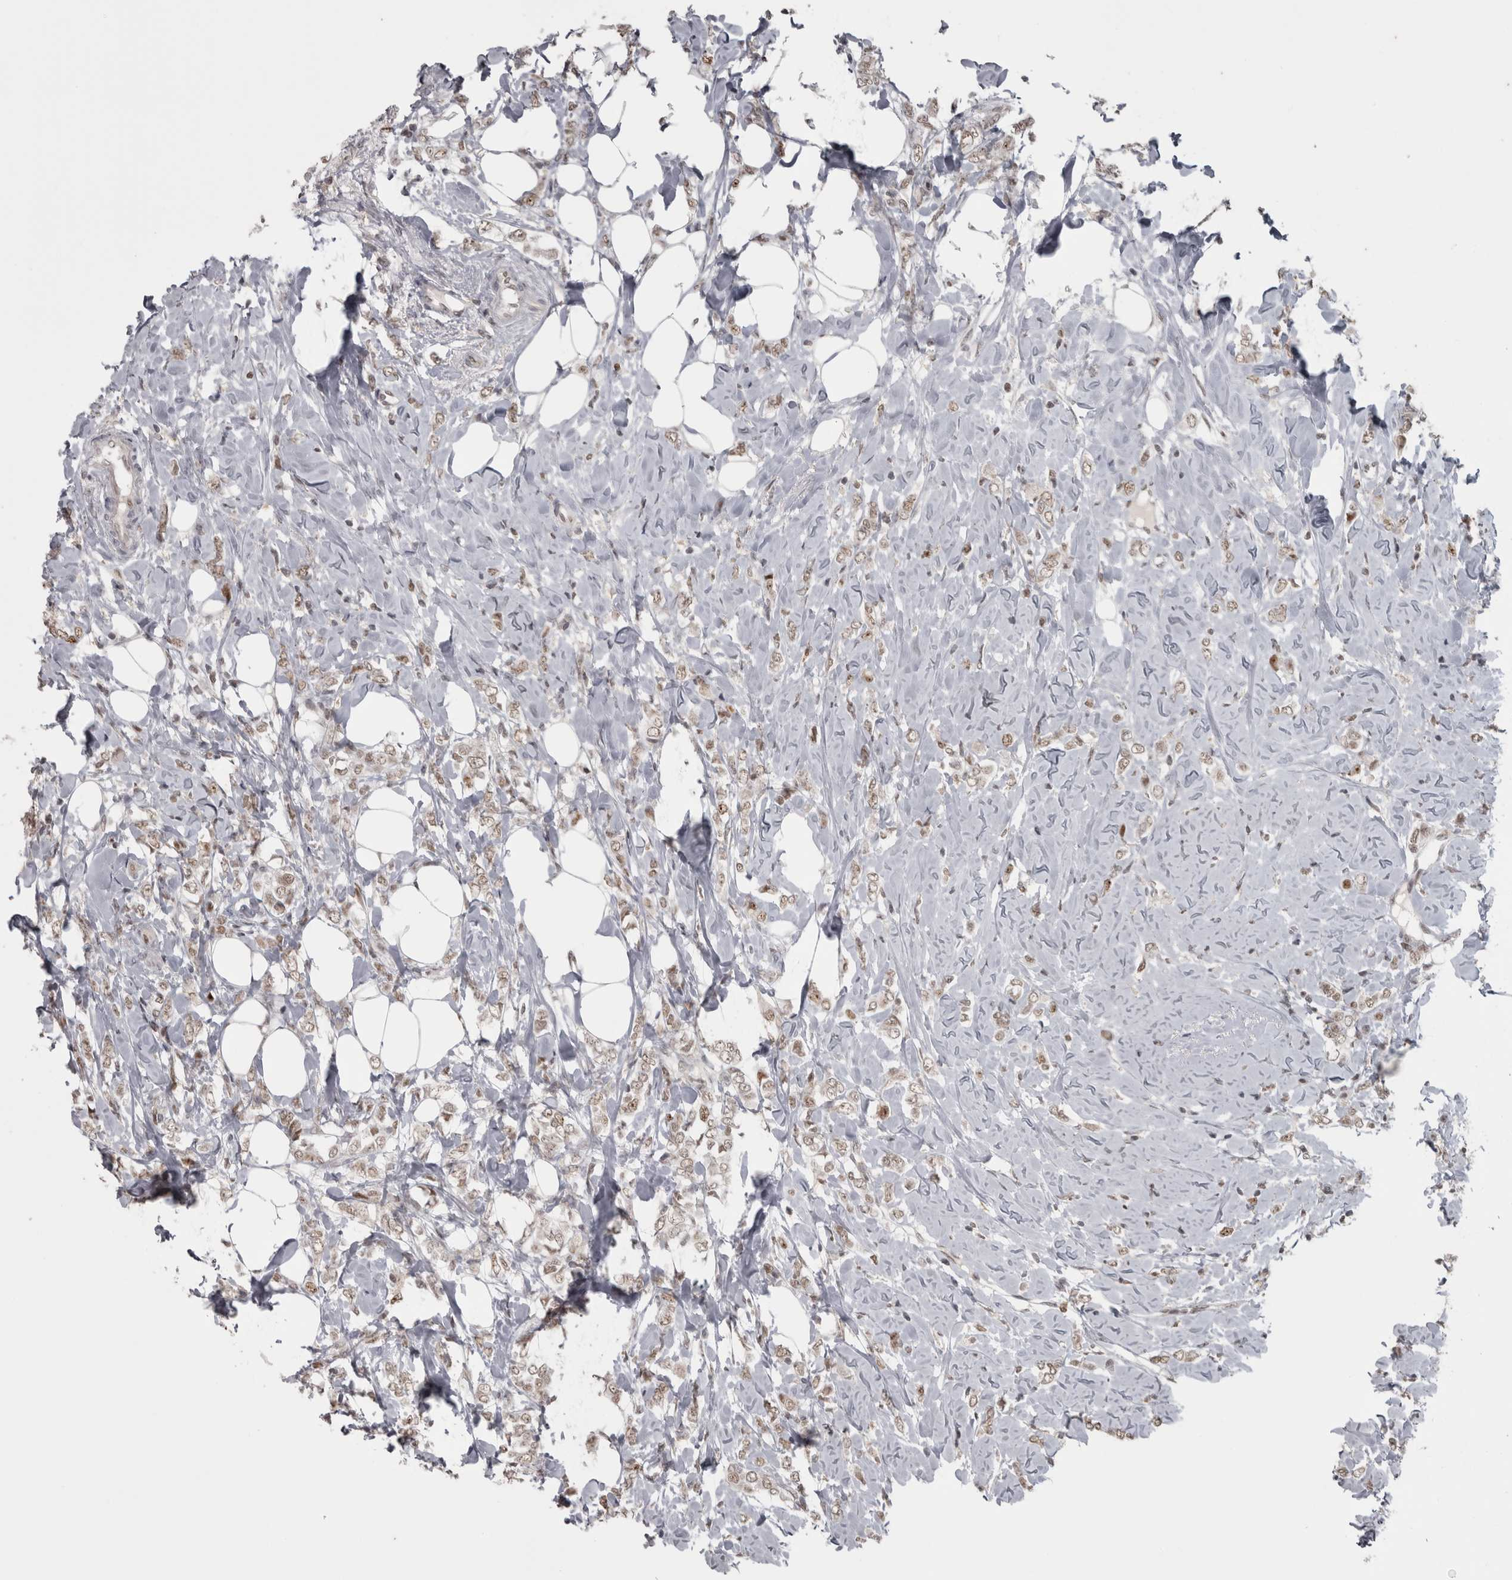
{"staining": {"intensity": "weak", "quantity": ">75%", "location": "nuclear"}, "tissue": "breast cancer", "cell_type": "Tumor cells", "image_type": "cancer", "snomed": [{"axis": "morphology", "description": "Normal tissue, NOS"}, {"axis": "morphology", "description": "Lobular carcinoma"}, {"axis": "topography", "description": "Breast"}], "caption": "Immunohistochemical staining of human breast cancer (lobular carcinoma) displays low levels of weak nuclear protein staining in about >75% of tumor cells.", "gene": "MICU3", "patient": {"sex": "female", "age": 47}}